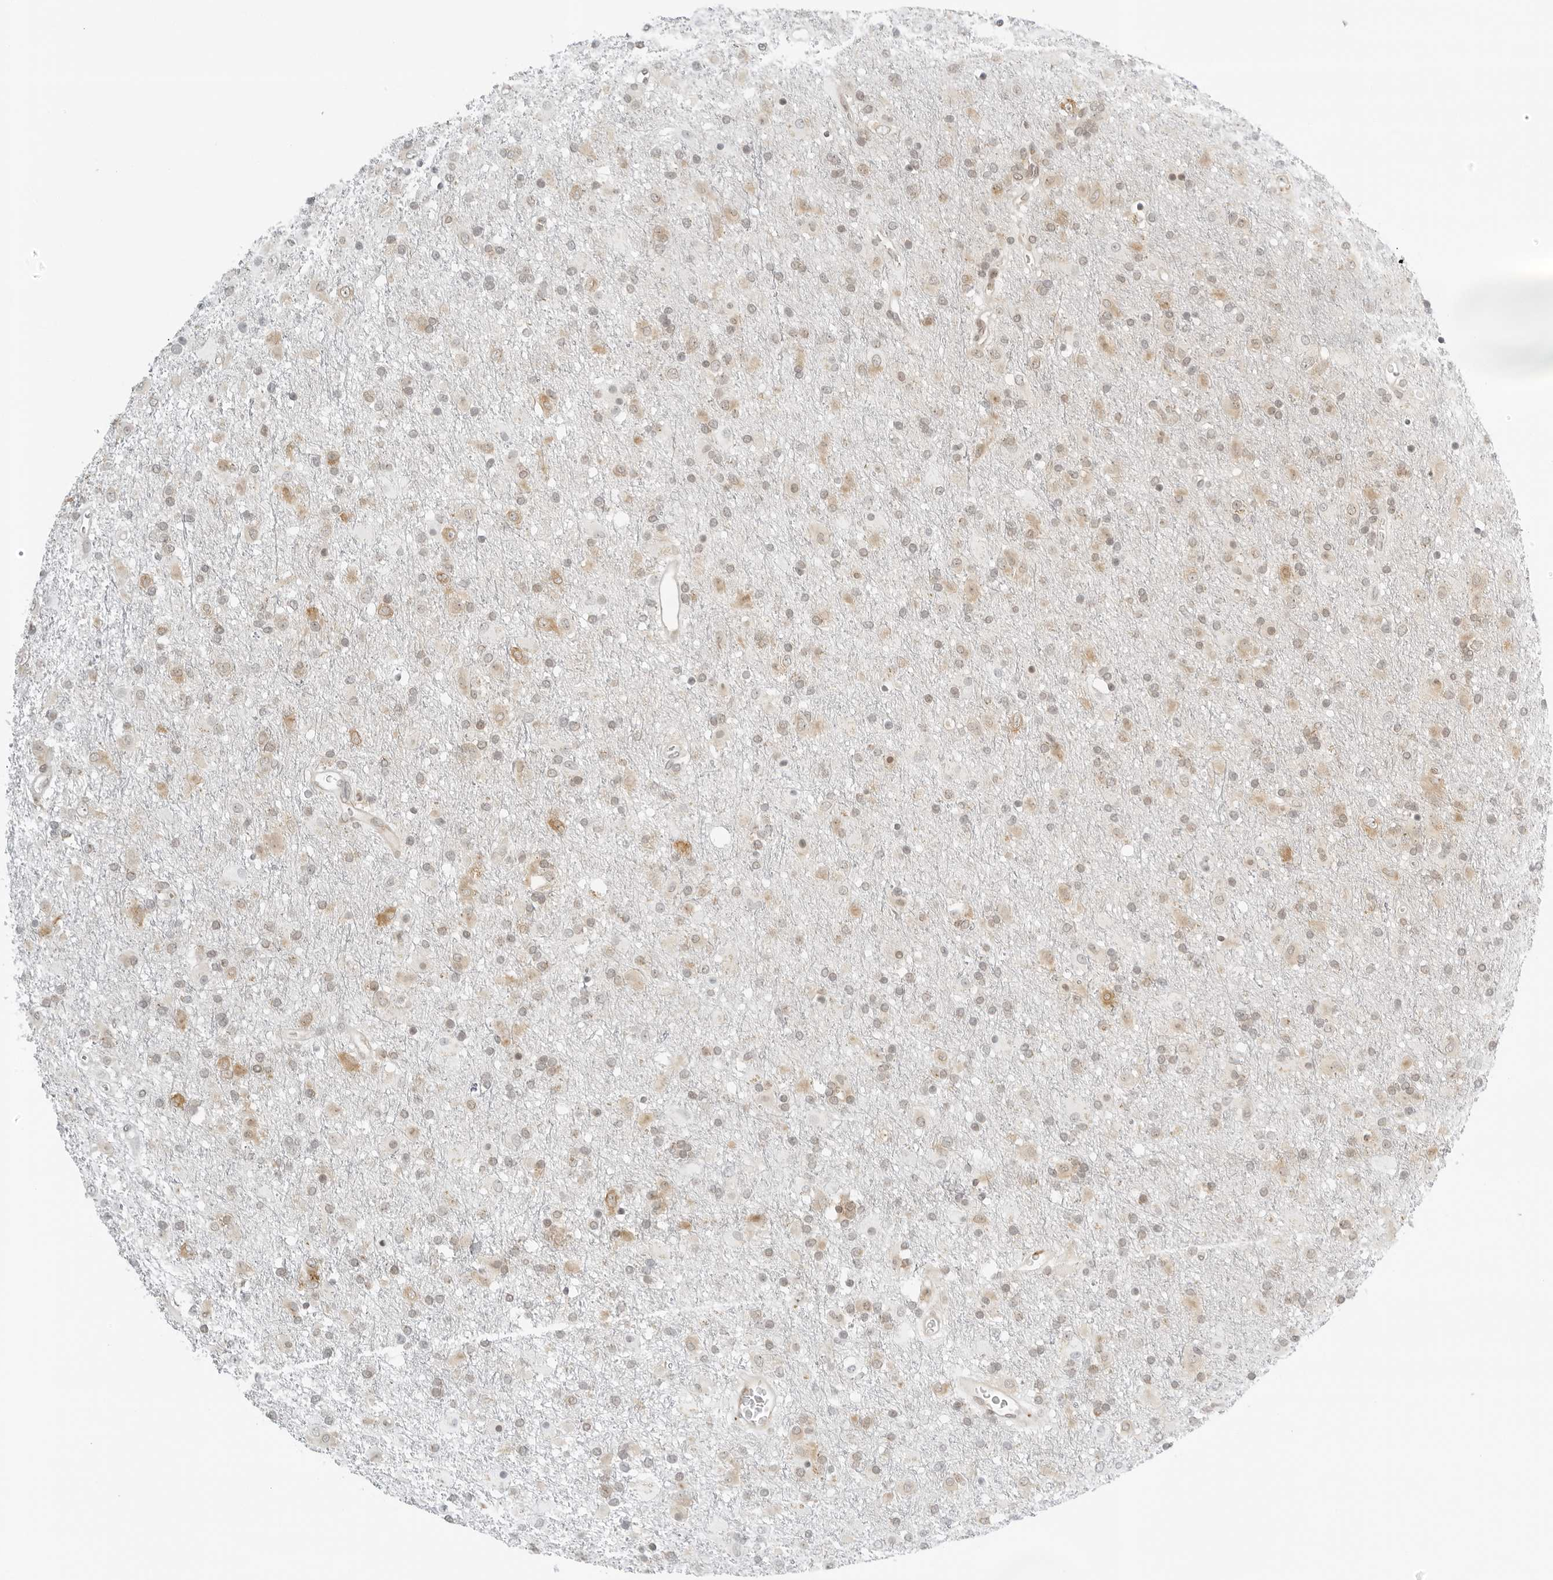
{"staining": {"intensity": "weak", "quantity": ">75%", "location": "cytoplasmic/membranous,nuclear"}, "tissue": "glioma", "cell_type": "Tumor cells", "image_type": "cancer", "snomed": [{"axis": "morphology", "description": "Glioma, malignant, Low grade"}, {"axis": "topography", "description": "Brain"}], "caption": "Human malignant low-grade glioma stained with a brown dye reveals weak cytoplasmic/membranous and nuclear positive staining in approximately >75% of tumor cells.", "gene": "EIF4G1", "patient": {"sex": "male", "age": 65}}